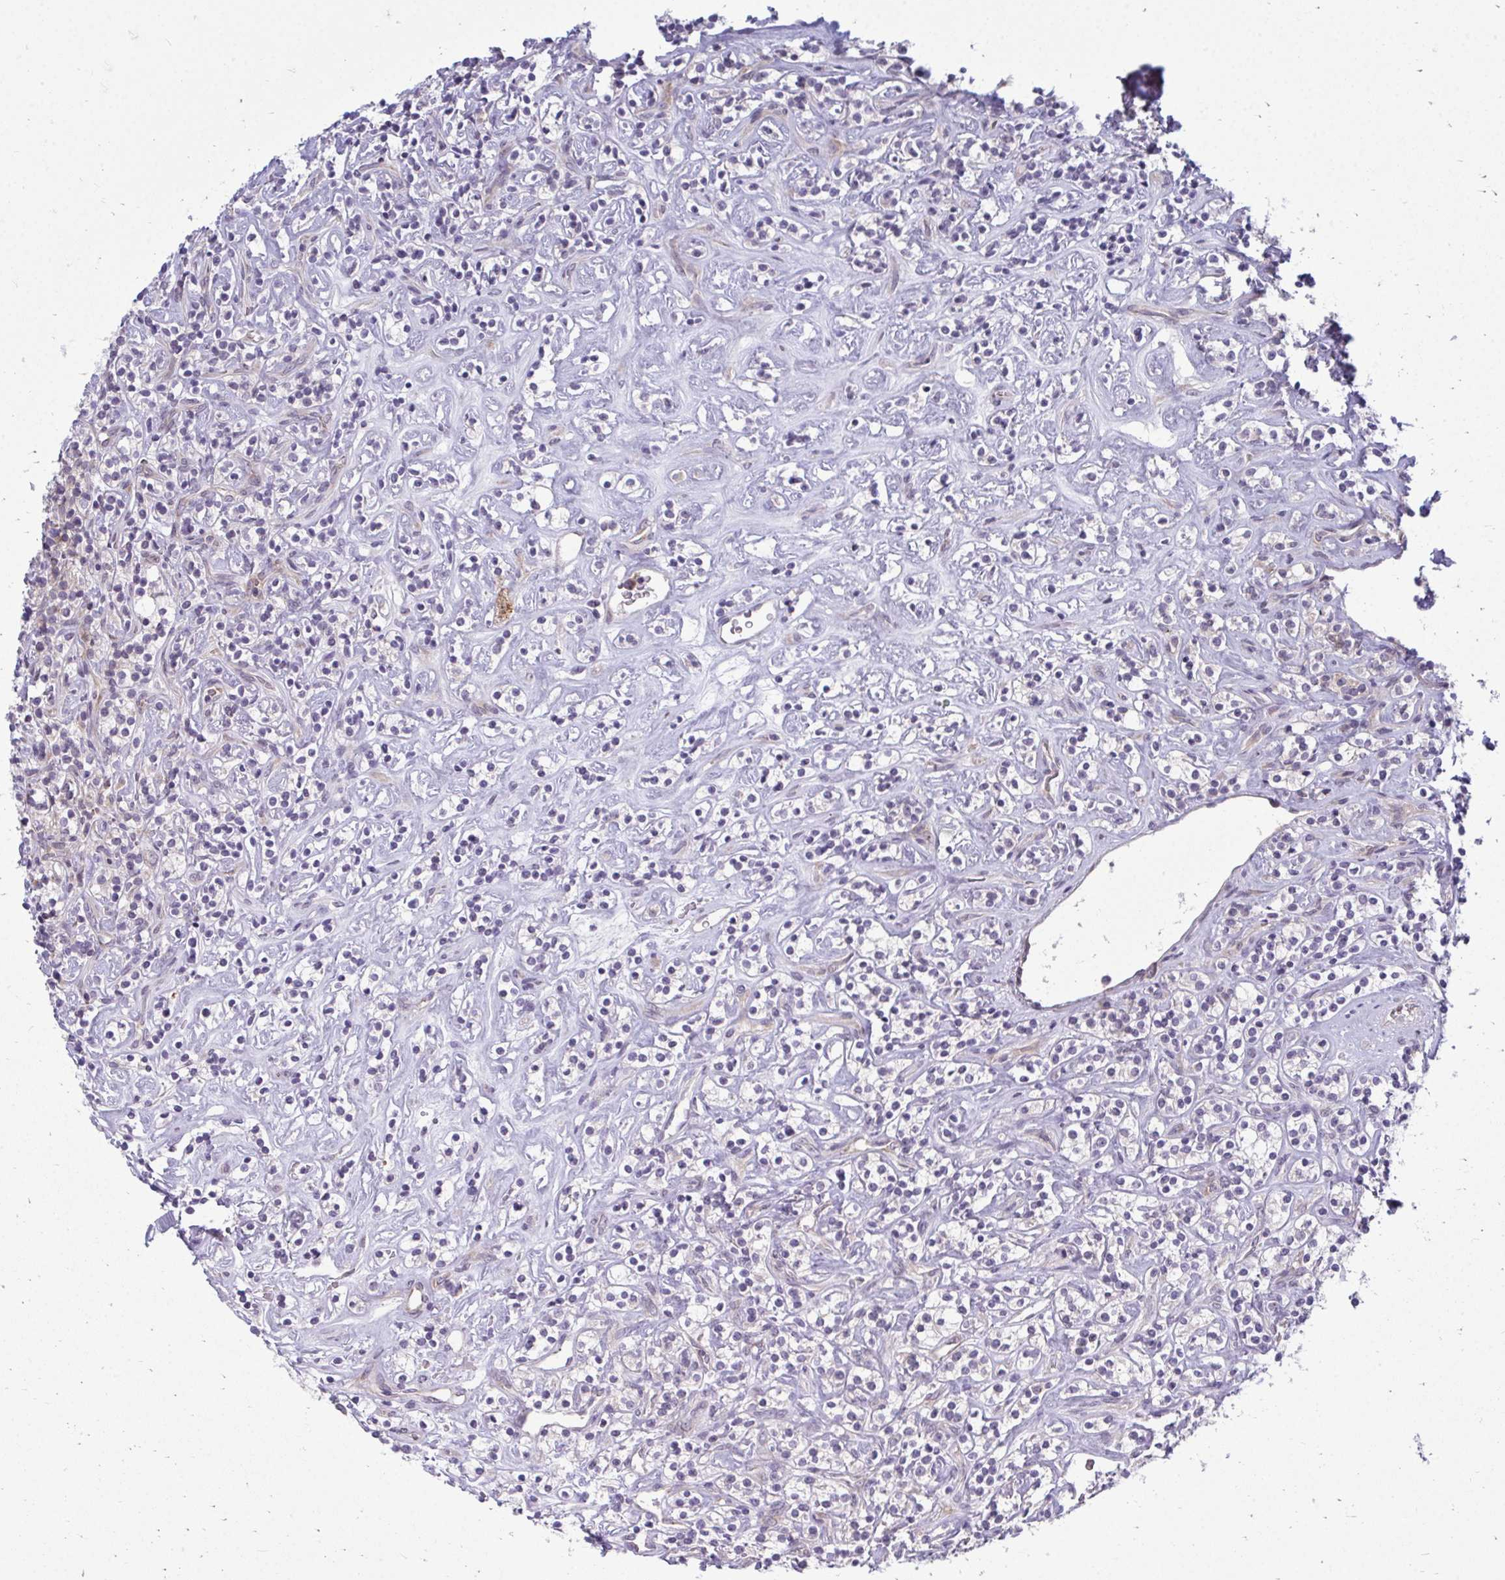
{"staining": {"intensity": "negative", "quantity": "none", "location": "none"}, "tissue": "renal cancer", "cell_type": "Tumor cells", "image_type": "cancer", "snomed": [{"axis": "morphology", "description": "Adenocarcinoma, NOS"}, {"axis": "topography", "description": "Kidney"}], "caption": "Renal adenocarcinoma stained for a protein using immunohistochemistry demonstrates no expression tumor cells.", "gene": "ACSL5", "patient": {"sex": "male", "age": 77}}